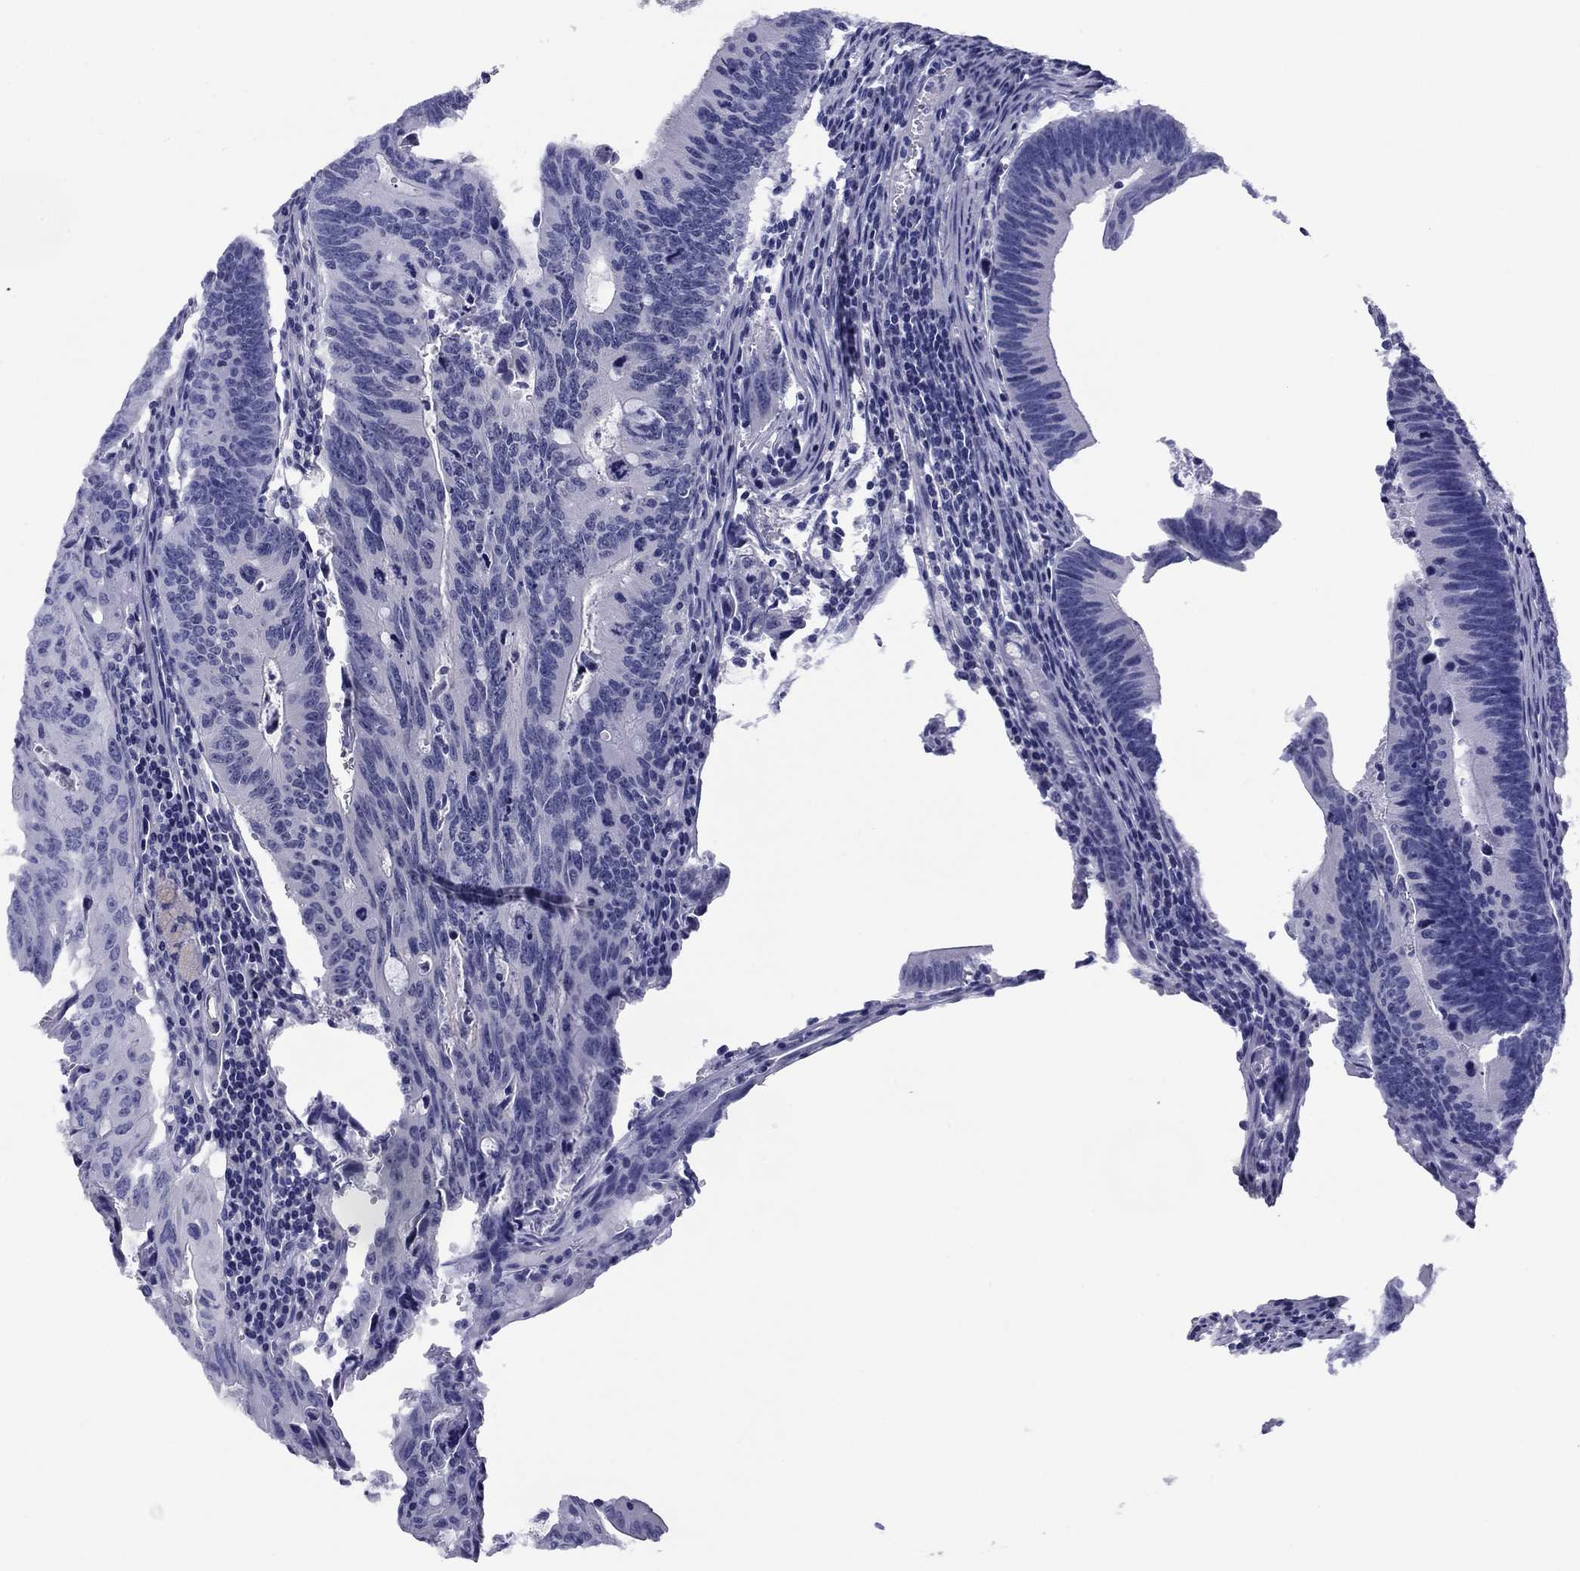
{"staining": {"intensity": "negative", "quantity": "none", "location": "none"}, "tissue": "colorectal cancer", "cell_type": "Tumor cells", "image_type": "cancer", "snomed": [{"axis": "morphology", "description": "Adenocarcinoma, NOS"}, {"axis": "topography", "description": "Colon"}], "caption": "The immunohistochemistry photomicrograph has no significant expression in tumor cells of colorectal cancer (adenocarcinoma) tissue.", "gene": "HAO1", "patient": {"sex": "female", "age": 87}}